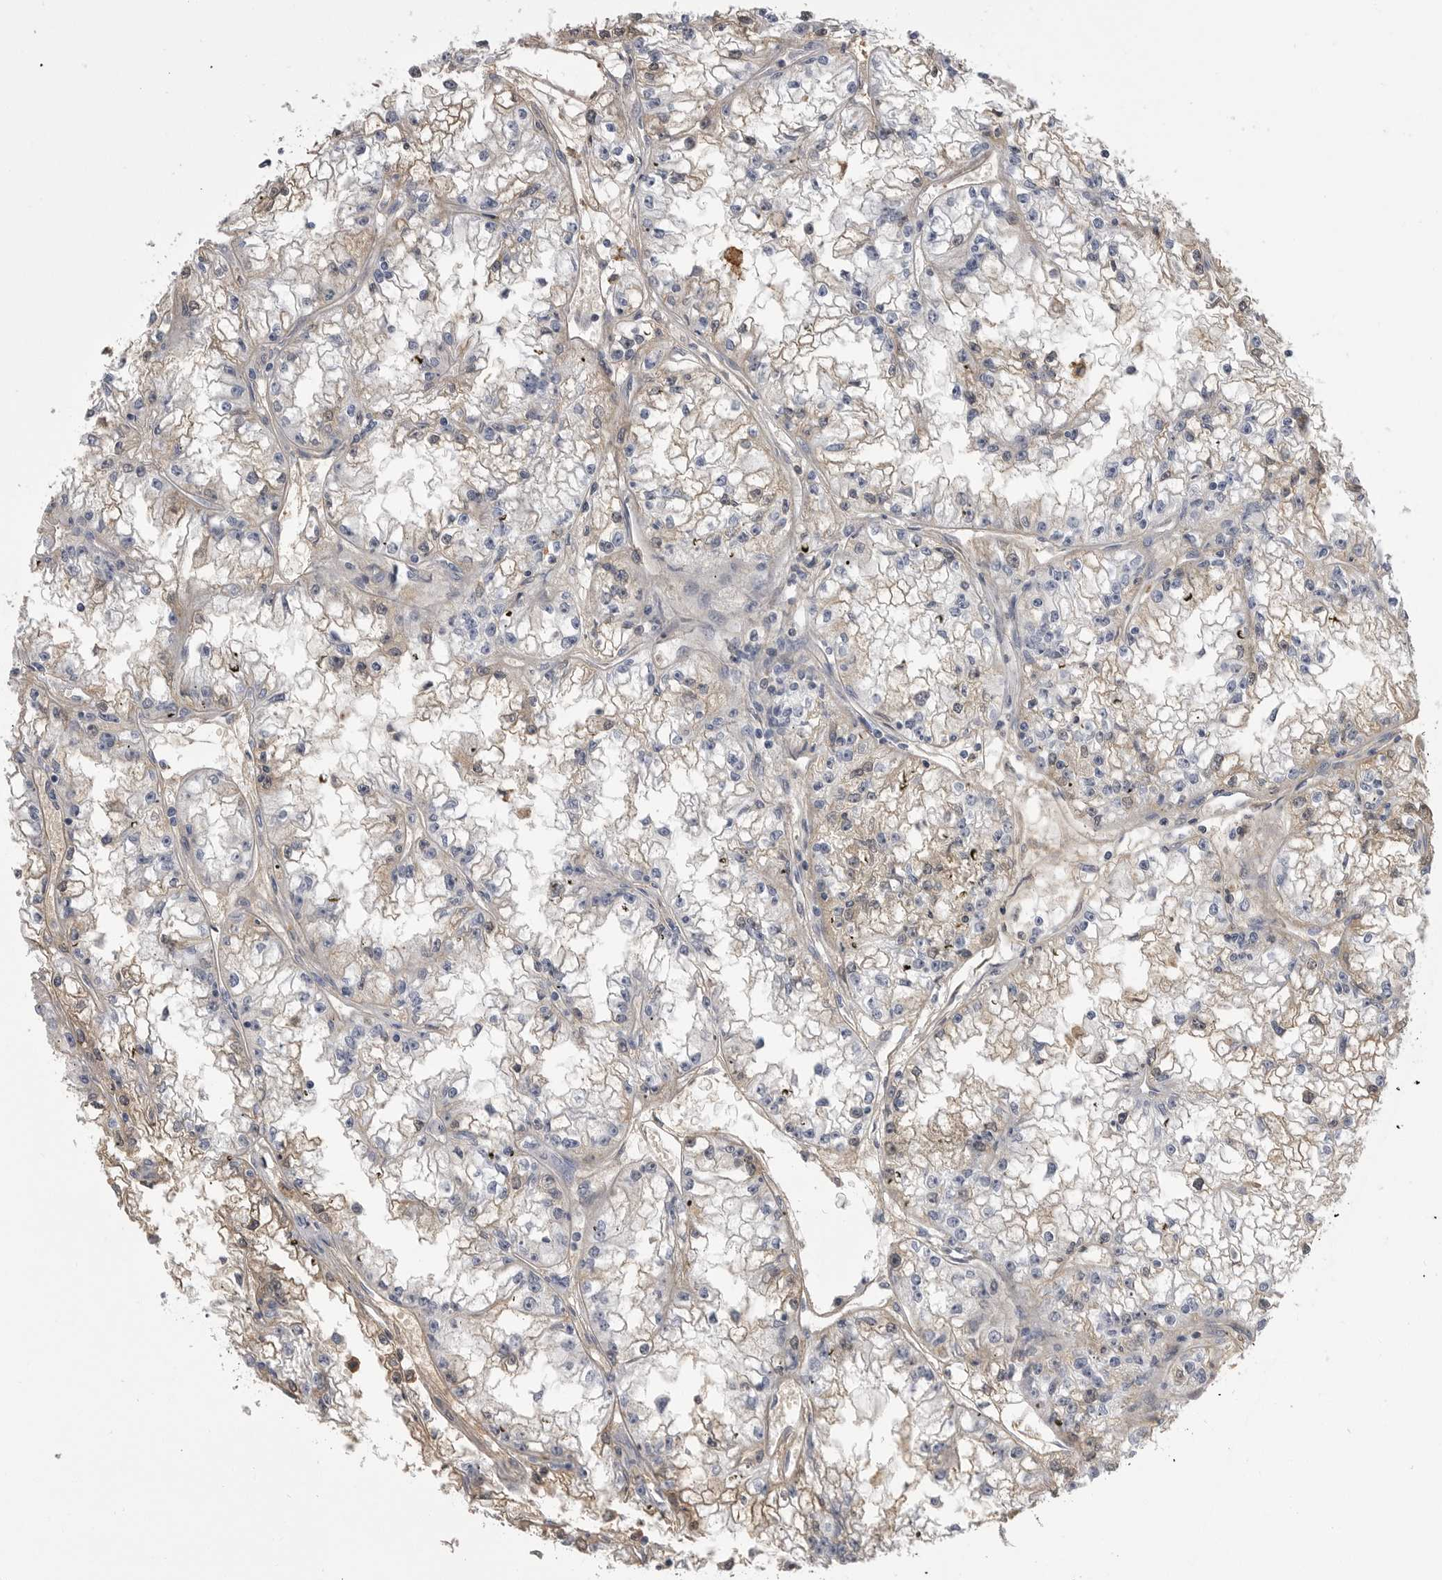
{"staining": {"intensity": "negative", "quantity": "none", "location": "none"}, "tissue": "renal cancer", "cell_type": "Tumor cells", "image_type": "cancer", "snomed": [{"axis": "morphology", "description": "Adenocarcinoma, NOS"}, {"axis": "topography", "description": "Kidney"}], "caption": "A histopathology image of adenocarcinoma (renal) stained for a protein demonstrates no brown staining in tumor cells. (Stains: DAB (3,3'-diaminobenzidine) immunohistochemistry (IHC) with hematoxylin counter stain, Microscopy: brightfield microscopy at high magnification).", "gene": "AHSG", "patient": {"sex": "male", "age": 56}}